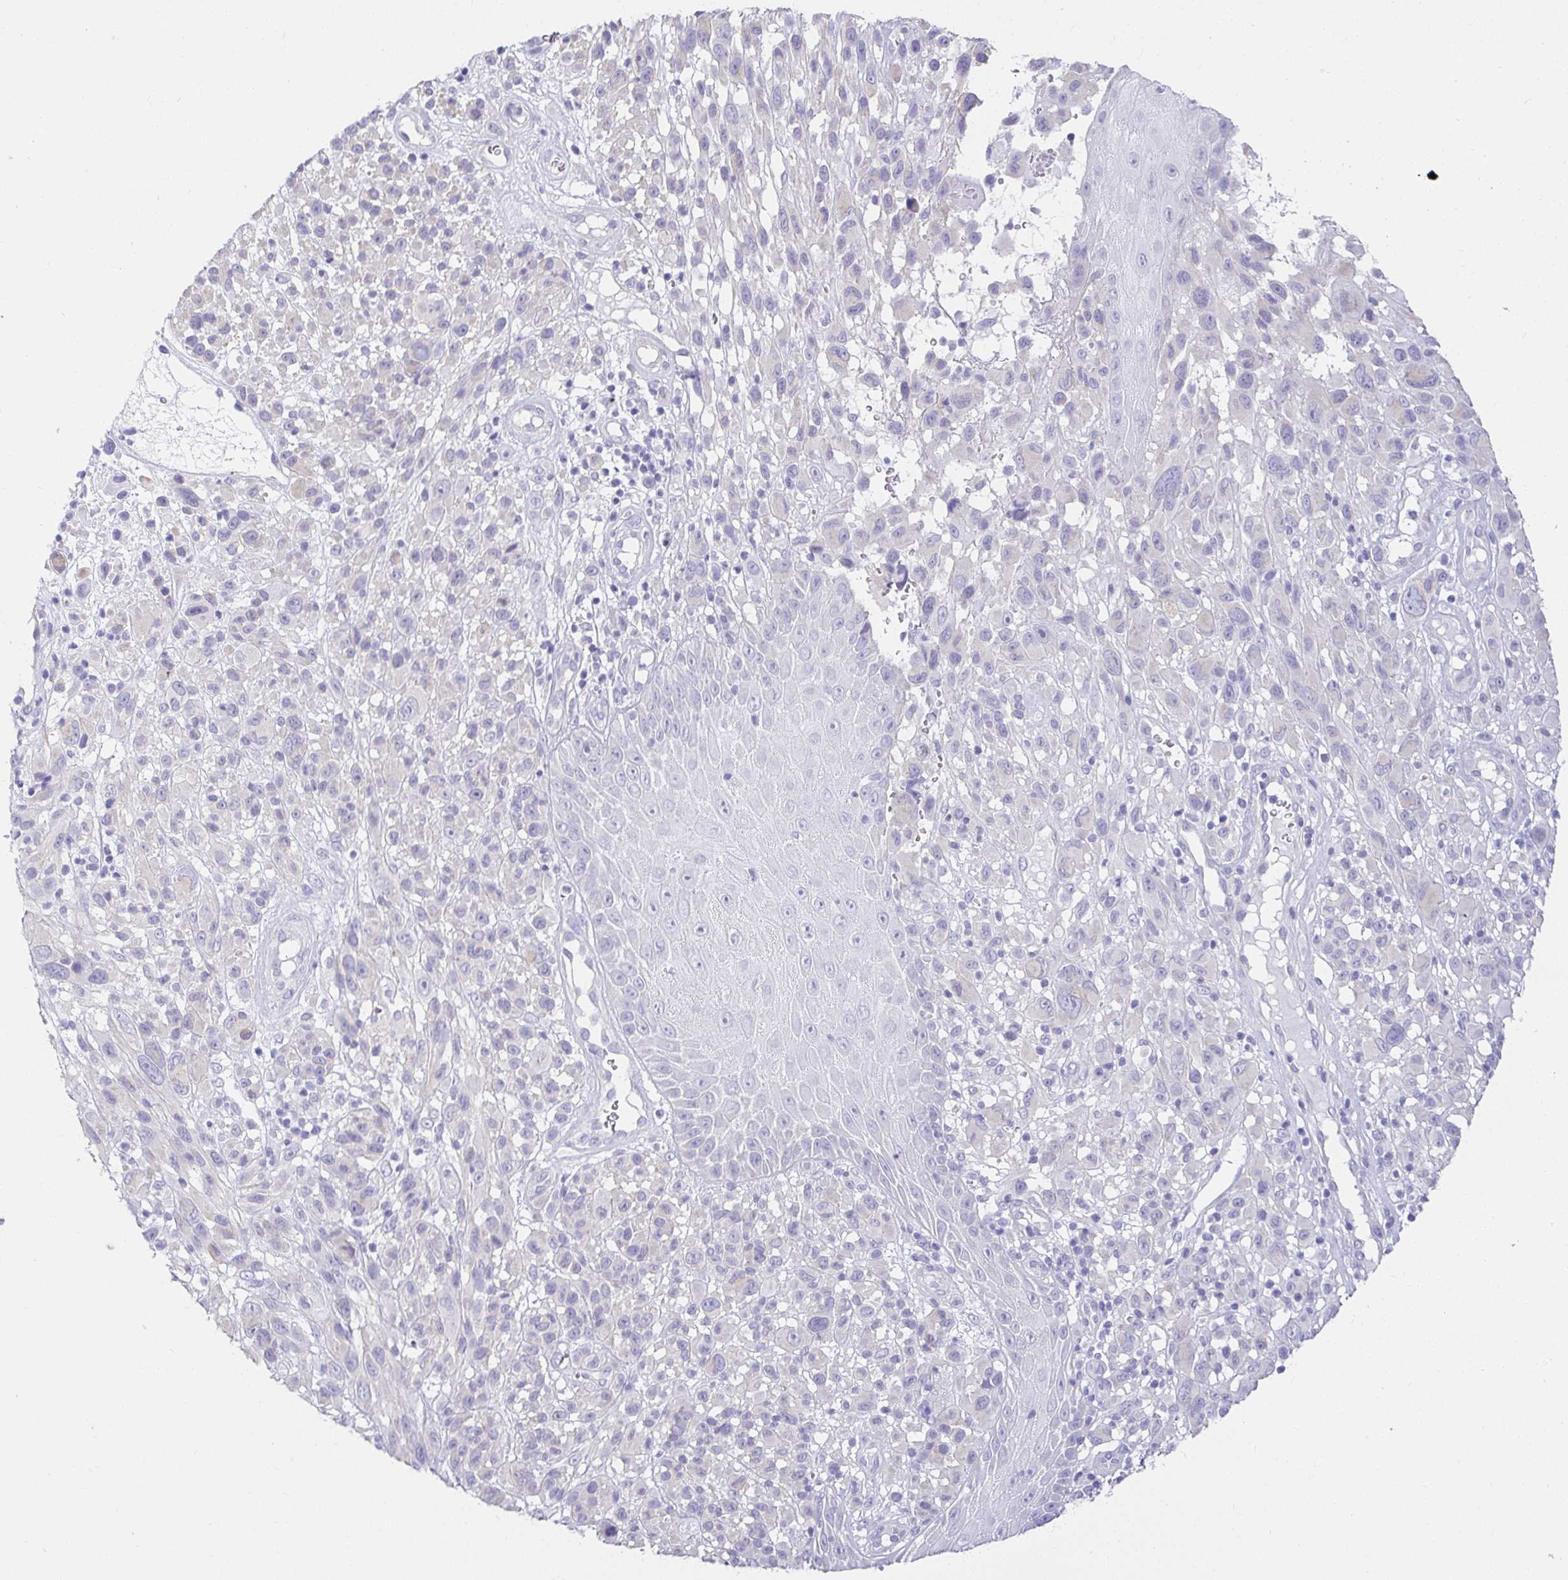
{"staining": {"intensity": "negative", "quantity": "none", "location": "none"}, "tissue": "melanoma", "cell_type": "Tumor cells", "image_type": "cancer", "snomed": [{"axis": "morphology", "description": "Malignant melanoma, NOS"}, {"axis": "topography", "description": "Skin"}], "caption": "An immunohistochemistry (IHC) histopathology image of malignant melanoma is shown. There is no staining in tumor cells of malignant melanoma.", "gene": "VGLL1", "patient": {"sex": "male", "age": 68}}